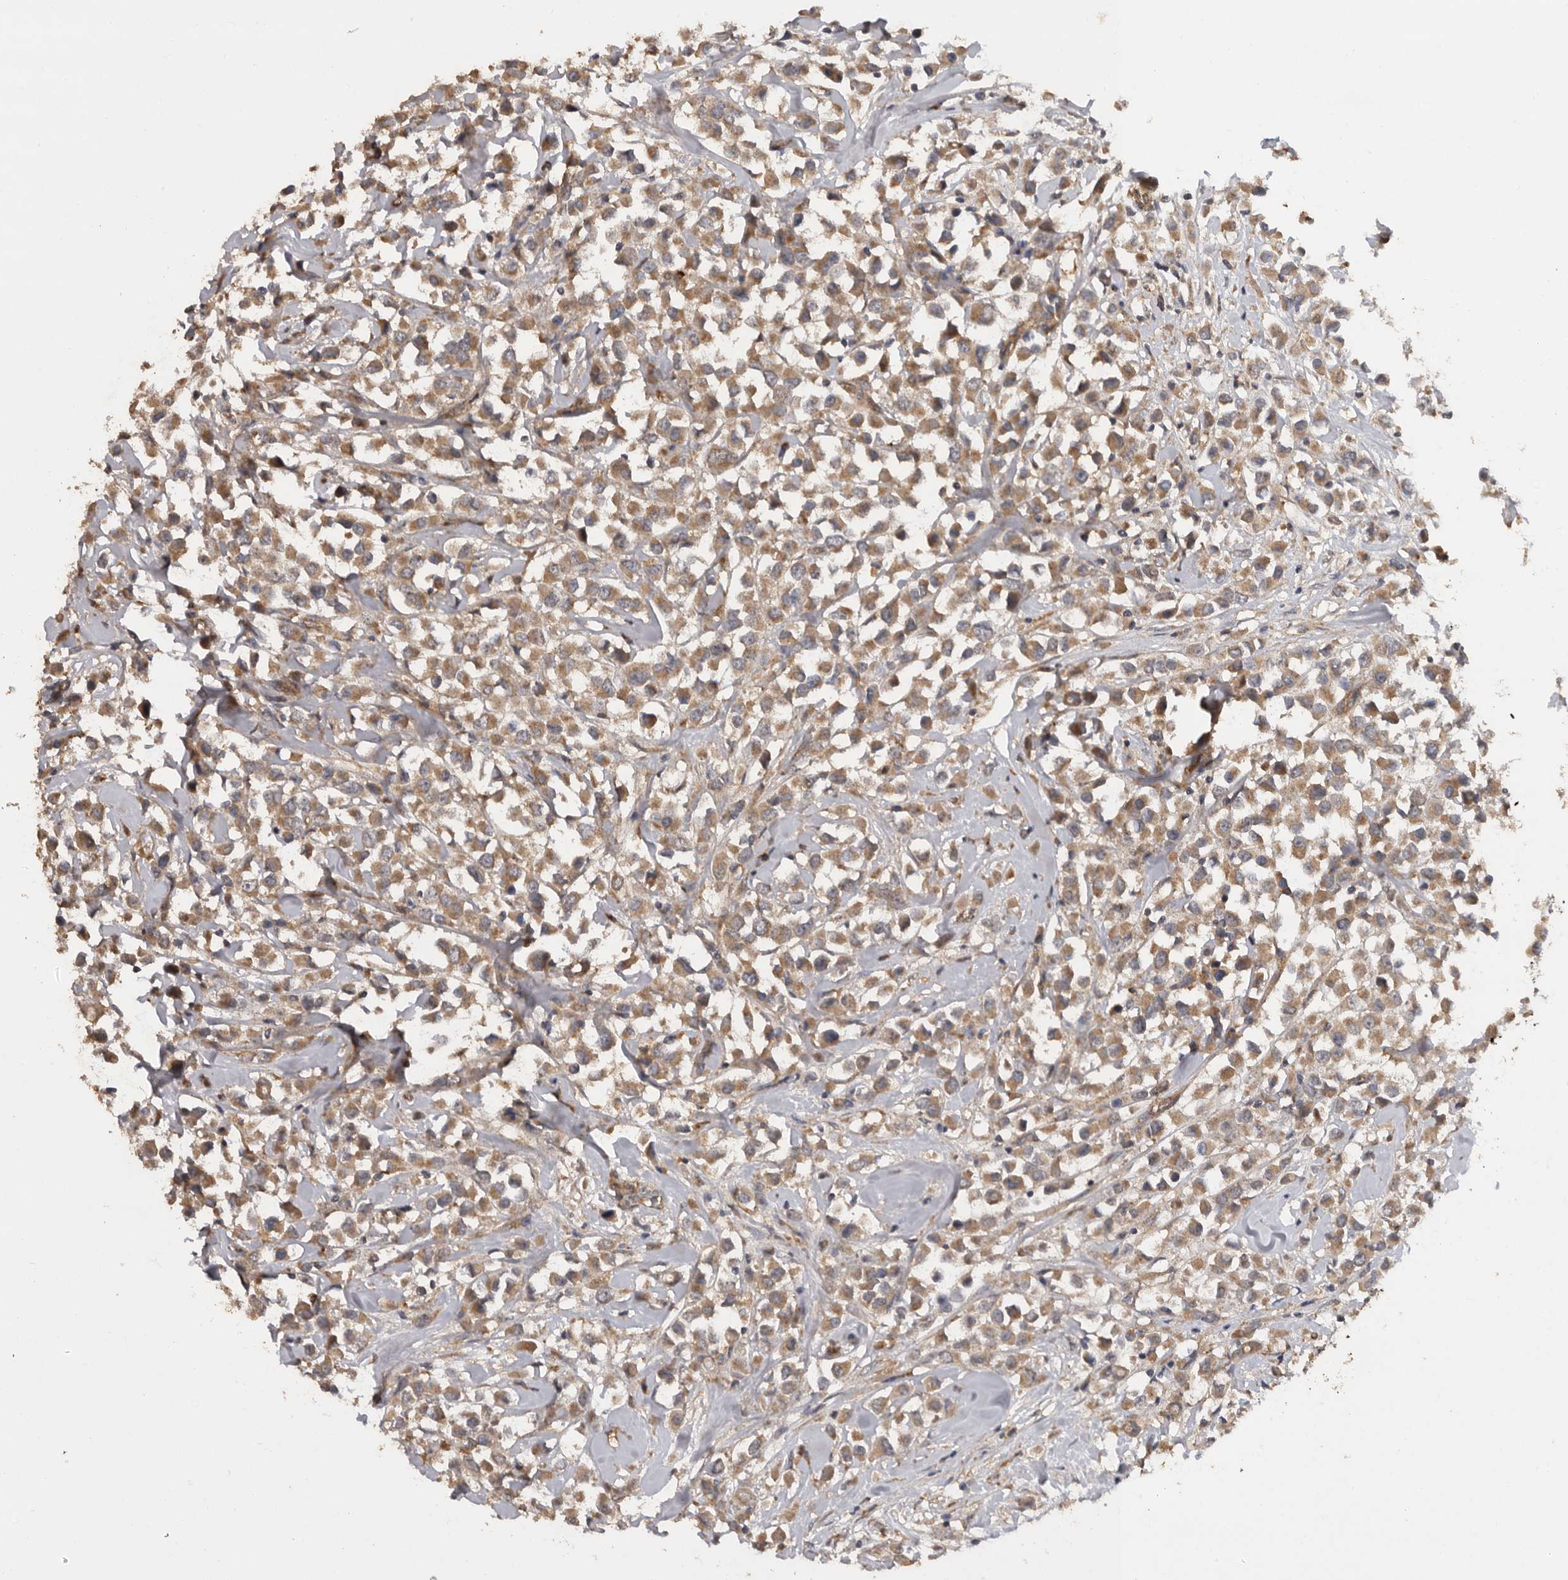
{"staining": {"intensity": "moderate", "quantity": ">75%", "location": "cytoplasmic/membranous"}, "tissue": "breast cancer", "cell_type": "Tumor cells", "image_type": "cancer", "snomed": [{"axis": "morphology", "description": "Duct carcinoma"}, {"axis": "topography", "description": "Breast"}], "caption": "Protein staining by immunohistochemistry exhibits moderate cytoplasmic/membranous positivity in approximately >75% of tumor cells in breast cancer. Nuclei are stained in blue.", "gene": "PODXL2", "patient": {"sex": "female", "age": 61}}